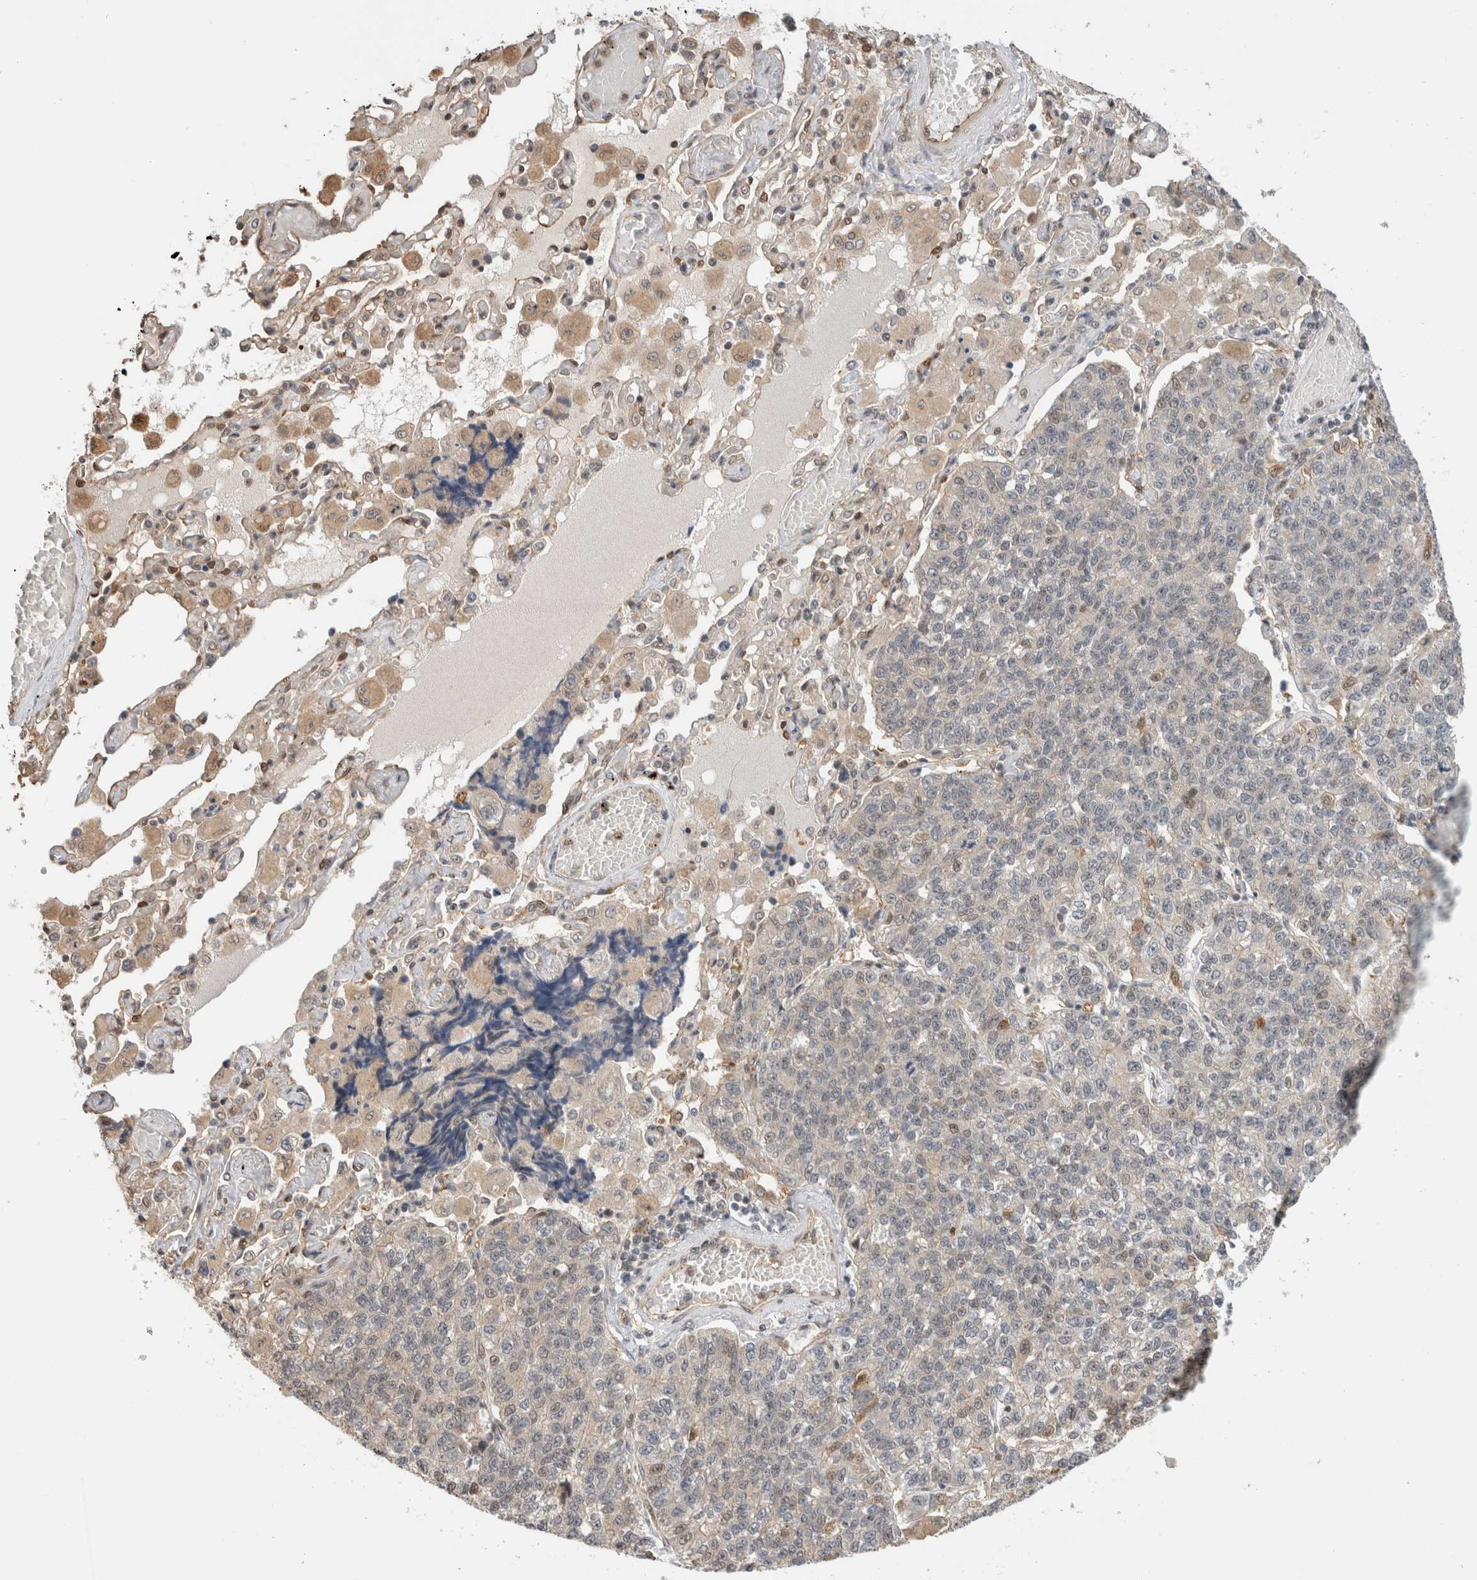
{"staining": {"intensity": "weak", "quantity": "<25%", "location": "nuclear"}, "tissue": "lung cancer", "cell_type": "Tumor cells", "image_type": "cancer", "snomed": [{"axis": "morphology", "description": "Adenocarcinoma, NOS"}, {"axis": "topography", "description": "Lung"}], "caption": "The histopathology image exhibits no staining of tumor cells in lung cancer.", "gene": "OTUD6B", "patient": {"sex": "male", "age": 49}}